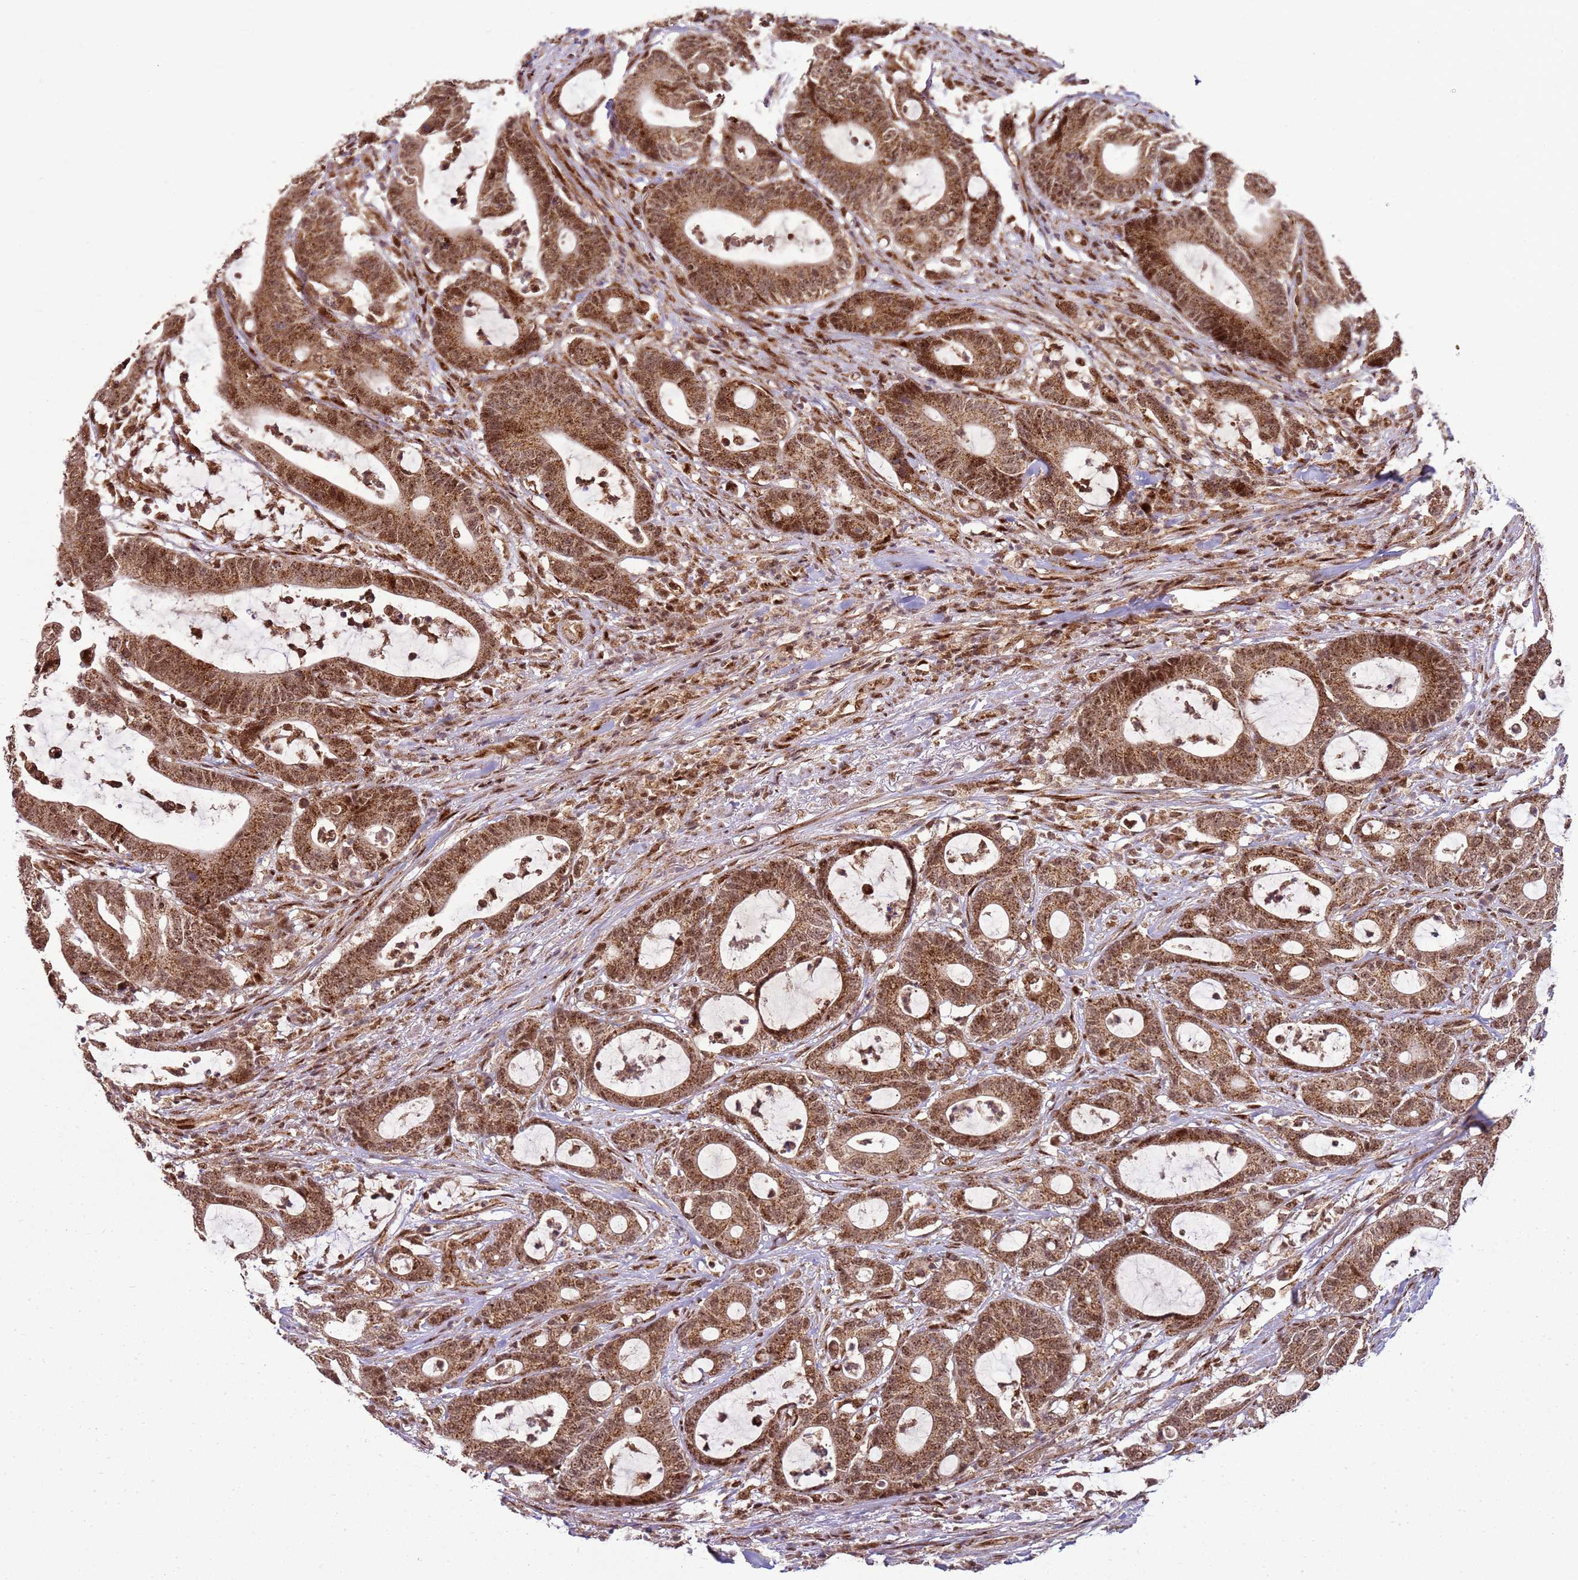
{"staining": {"intensity": "moderate", "quantity": ">75%", "location": "cytoplasmic/membranous,nuclear"}, "tissue": "colorectal cancer", "cell_type": "Tumor cells", "image_type": "cancer", "snomed": [{"axis": "morphology", "description": "Adenocarcinoma, NOS"}, {"axis": "topography", "description": "Colon"}], "caption": "IHC of colorectal cancer exhibits medium levels of moderate cytoplasmic/membranous and nuclear staining in about >75% of tumor cells.", "gene": "PEX14", "patient": {"sex": "female", "age": 84}}